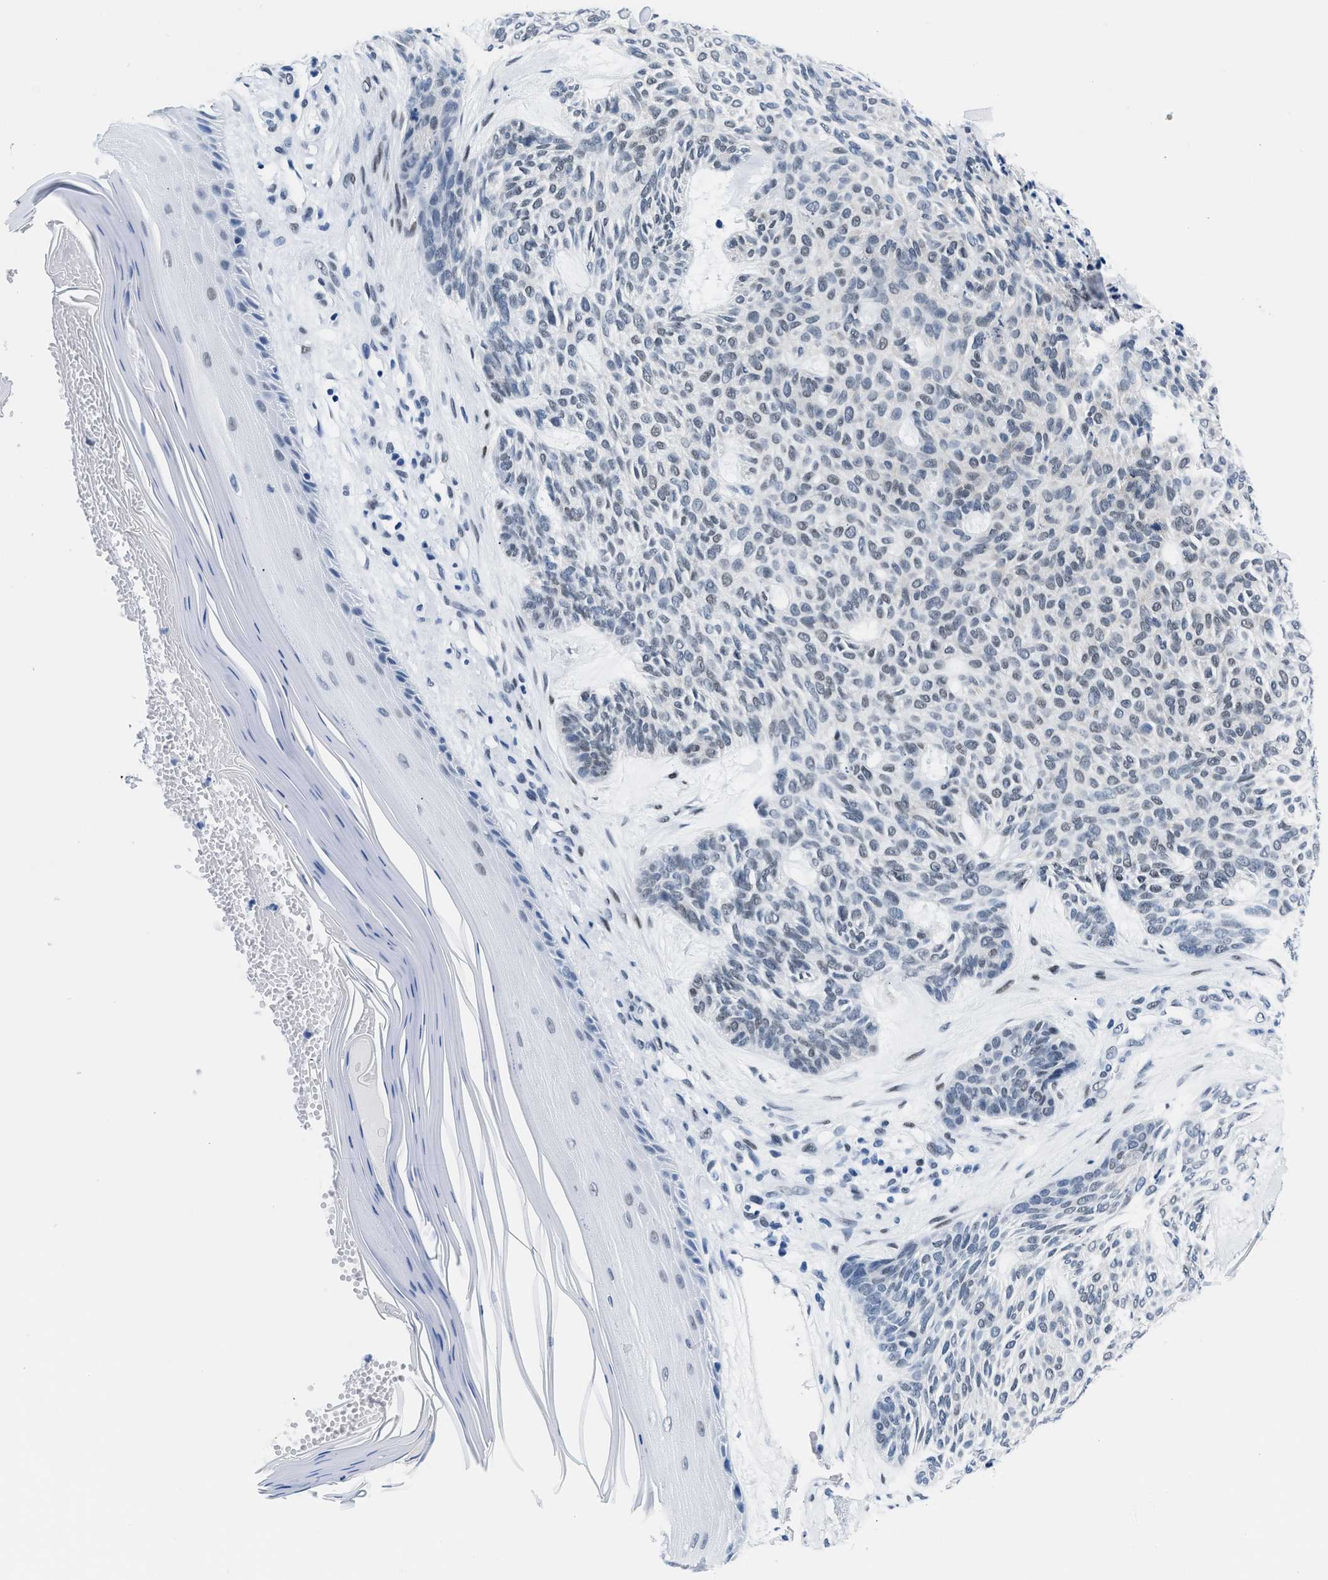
{"staining": {"intensity": "weak", "quantity": "25%-75%", "location": "nuclear"}, "tissue": "skin cancer", "cell_type": "Tumor cells", "image_type": "cancer", "snomed": [{"axis": "morphology", "description": "Basal cell carcinoma"}, {"axis": "topography", "description": "Skin"}], "caption": "Immunohistochemistry of human skin basal cell carcinoma reveals low levels of weak nuclear positivity in approximately 25%-75% of tumor cells. Using DAB (3,3'-diaminobenzidine) (brown) and hematoxylin (blue) stains, captured at high magnification using brightfield microscopy.", "gene": "CTBP1", "patient": {"sex": "male", "age": 55}}